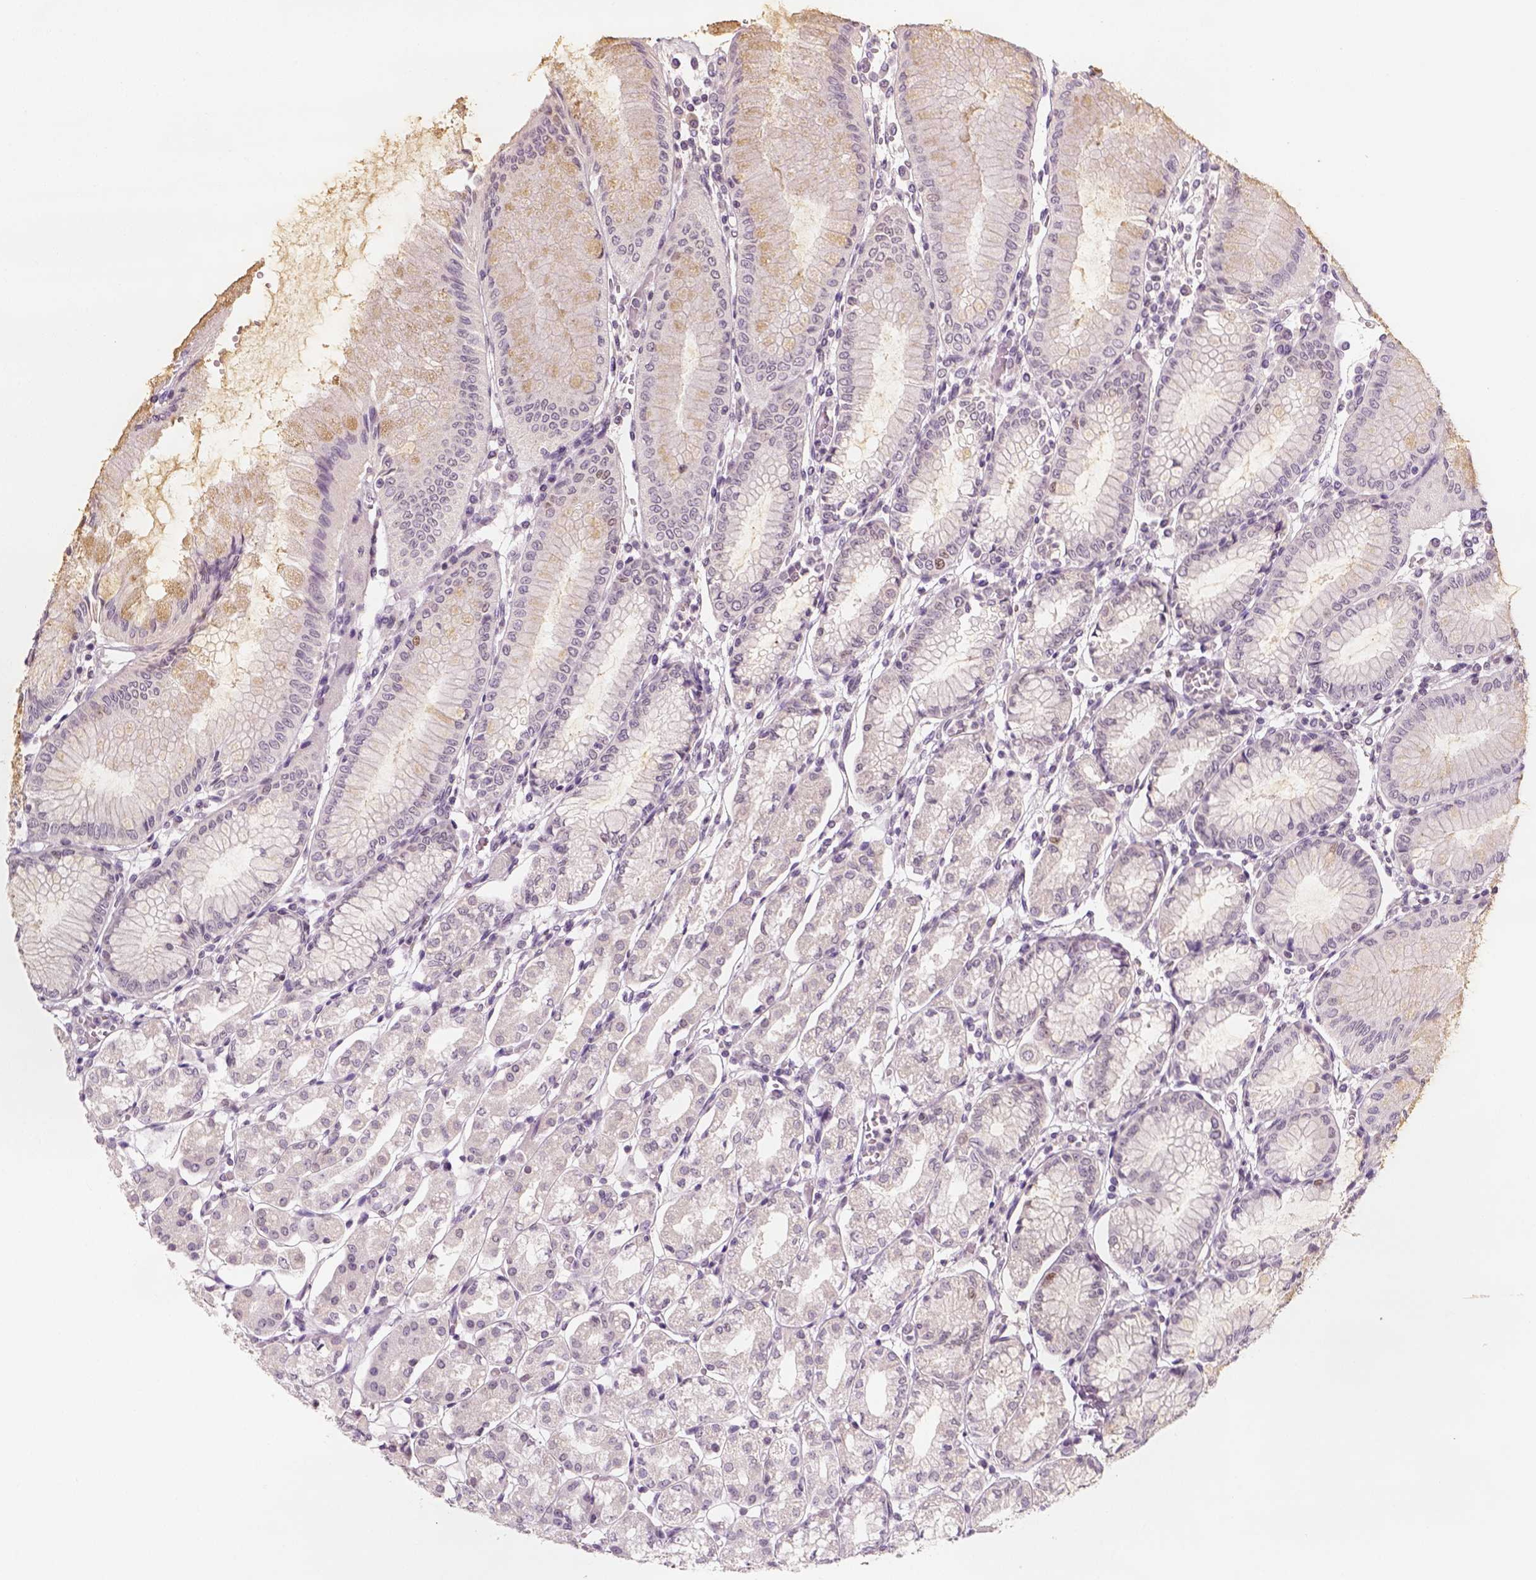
{"staining": {"intensity": "negative", "quantity": "none", "location": "none"}, "tissue": "stomach", "cell_type": "Glandular cells", "image_type": "normal", "snomed": [{"axis": "morphology", "description": "Normal tissue, NOS"}, {"axis": "topography", "description": "Skeletal muscle"}, {"axis": "topography", "description": "Stomach"}], "caption": "The image displays no staining of glandular cells in unremarkable stomach.", "gene": "TP53", "patient": {"sex": "female", "age": 57}}